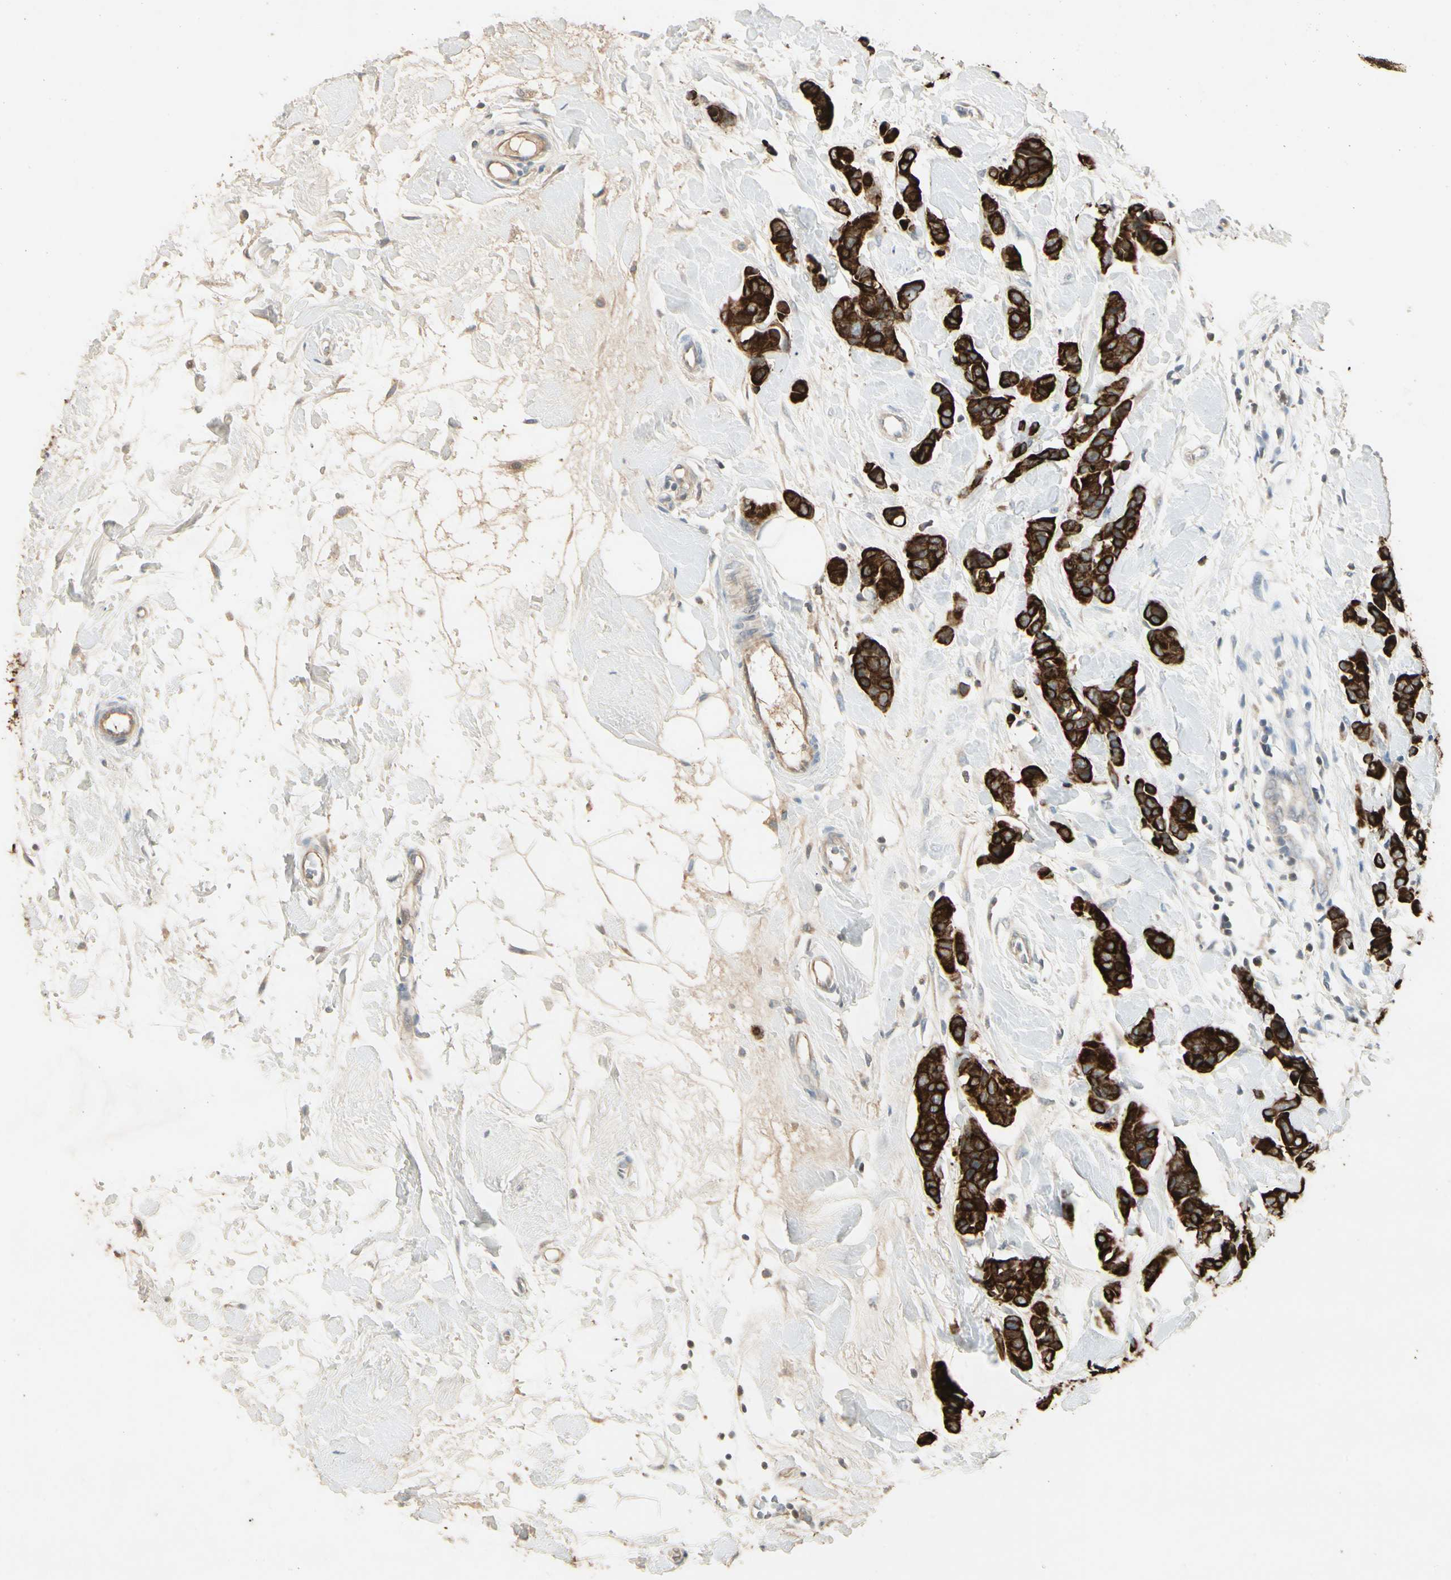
{"staining": {"intensity": "strong", "quantity": ">75%", "location": "cytoplasmic/membranous"}, "tissue": "breast cancer", "cell_type": "Tumor cells", "image_type": "cancer", "snomed": [{"axis": "morphology", "description": "Normal tissue, NOS"}, {"axis": "morphology", "description": "Duct carcinoma"}, {"axis": "topography", "description": "Breast"}], "caption": "An immunohistochemistry (IHC) micrograph of tumor tissue is shown. Protein staining in brown highlights strong cytoplasmic/membranous positivity in breast intraductal carcinoma within tumor cells. (brown staining indicates protein expression, while blue staining denotes nuclei).", "gene": "SKIL", "patient": {"sex": "female", "age": 40}}